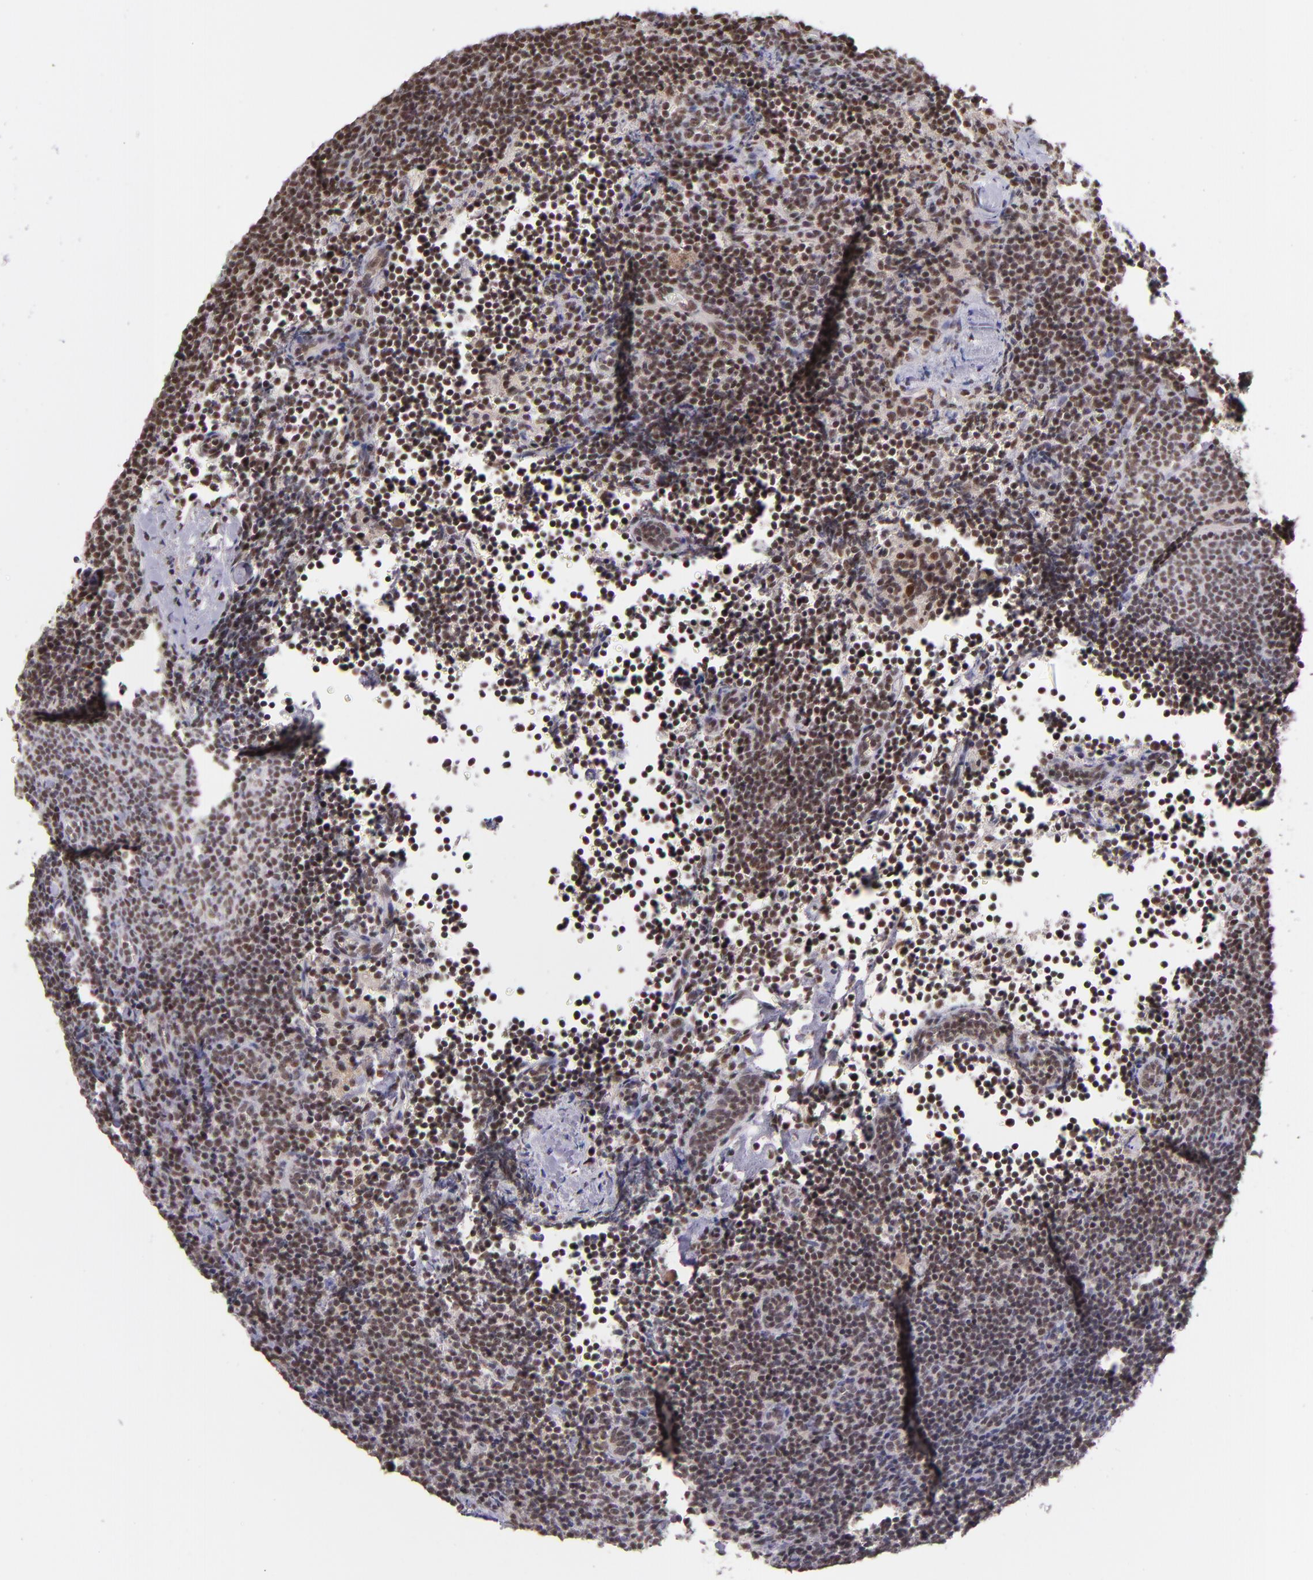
{"staining": {"intensity": "moderate", "quantity": ">75%", "location": "nuclear"}, "tissue": "lymphoma", "cell_type": "Tumor cells", "image_type": "cancer", "snomed": [{"axis": "morphology", "description": "Malignant lymphoma, non-Hodgkin's type, High grade"}, {"axis": "topography", "description": "Lymph node"}], "caption": "A brown stain shows moderate nuclear staining of a protein in human high-grade malignant lymphoma, non-Hodgkin's type tumor cells. The staining was performed using DAB (3,3'-diaminobenzidine) to visualize the protein expression in brown, while the nuclei were stained in blue with hematoxylin (Magnification: 20x).", "gene": "ZNF148", "patient": {"sex": "female", "age": 58}}